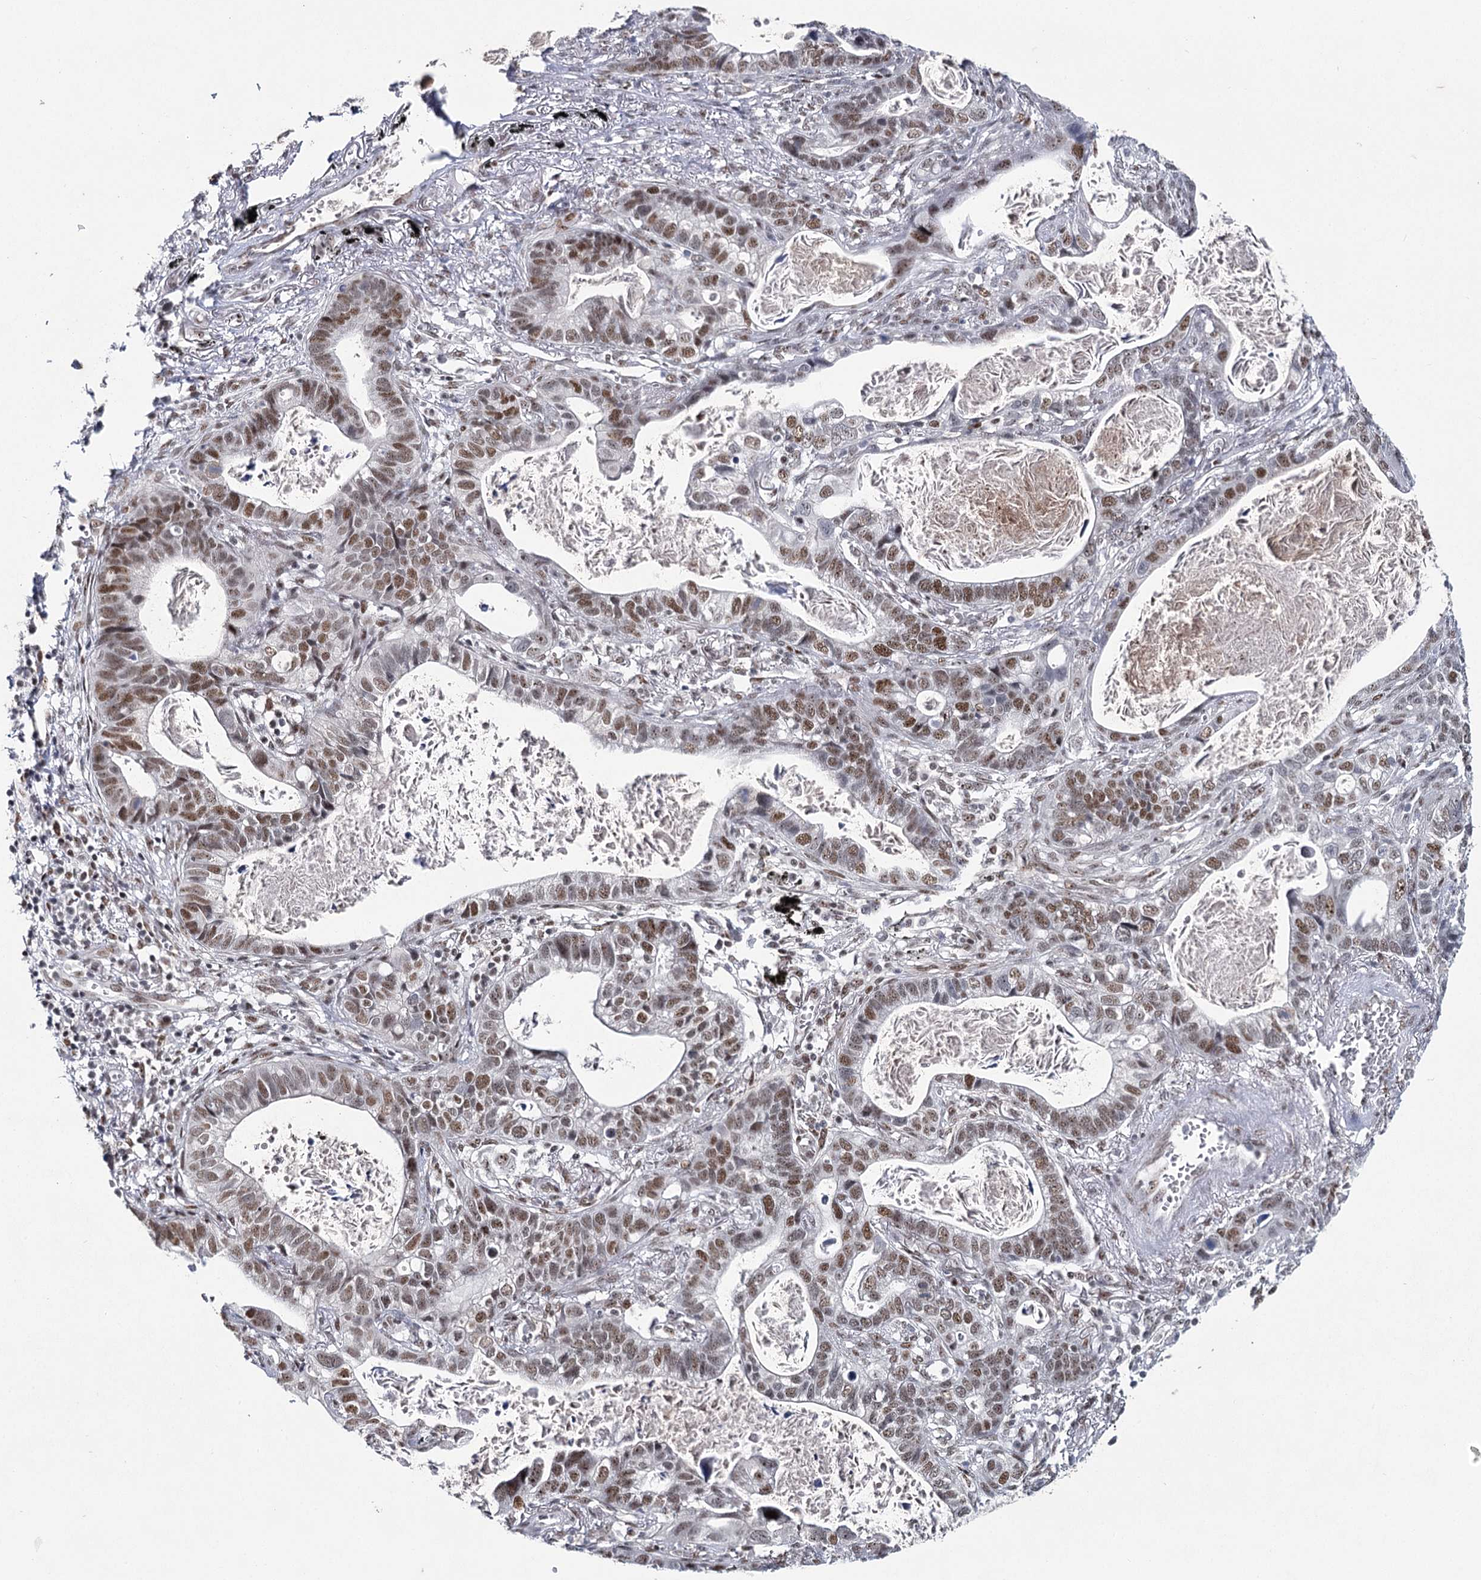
{"staining": {"intensity": "moderate", "quantity": ">75%", "location": "nuclear"}, "tissue": "lung cancer", "cell_type": "Tumor cells", "image_type": "cancer", "snomed": [{"axis": "morphology", "description": "Adenocarcinoma, NOS"}, {"axis": "topography", "description": "Lung"}], "caption": "An immunohistochemistry image of neoplastic tissue is shown. Protein staining in brown highlights moderate nuclear positivity in lung cancer (adenocarcinoma) within tumor cells.", "gene": "SCAF8", "patient": {"sex": "male", "age": 67}}